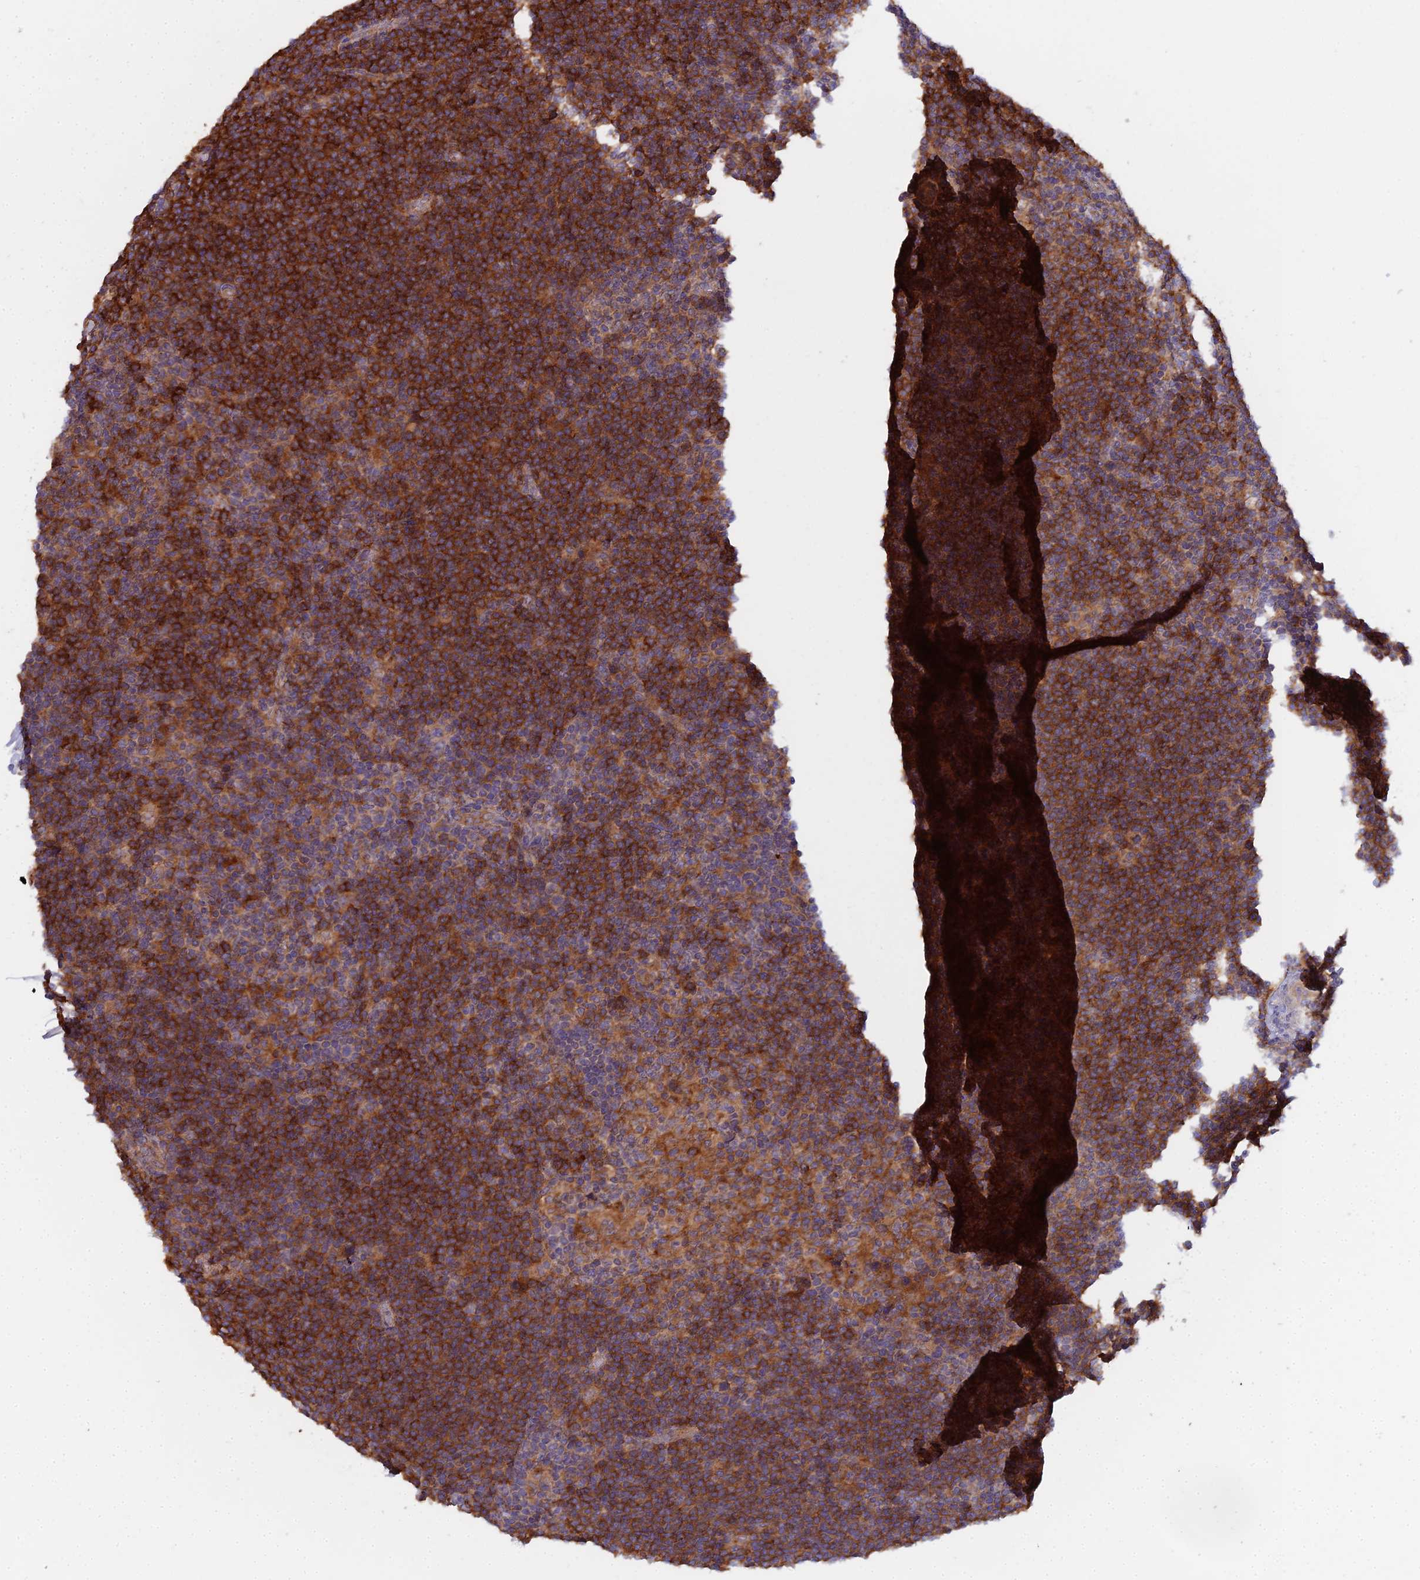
{"staining": {"intensity": "weak", "quantity": "25%-75%", "location": "cytoplasmic/membranous"}, "tissue": "lymphoma", "cell_type": "Tumor cells", "image_type": "cancer", "snomed": [{"axis": "morphology", "description": "Hodgkin's disease, NOS"}, {"axis": "topography", "description": "Lymph node"}], "caption": "IHC (DAB (3,3'-diaminobenzidine)) staining of lymphoma displays weak cytoplasmic/membranous protein positivity in approximately 25%-75% of tumor cells.", "gene": "CCDC167", "patient": {"sex": "female", "age": 57}}